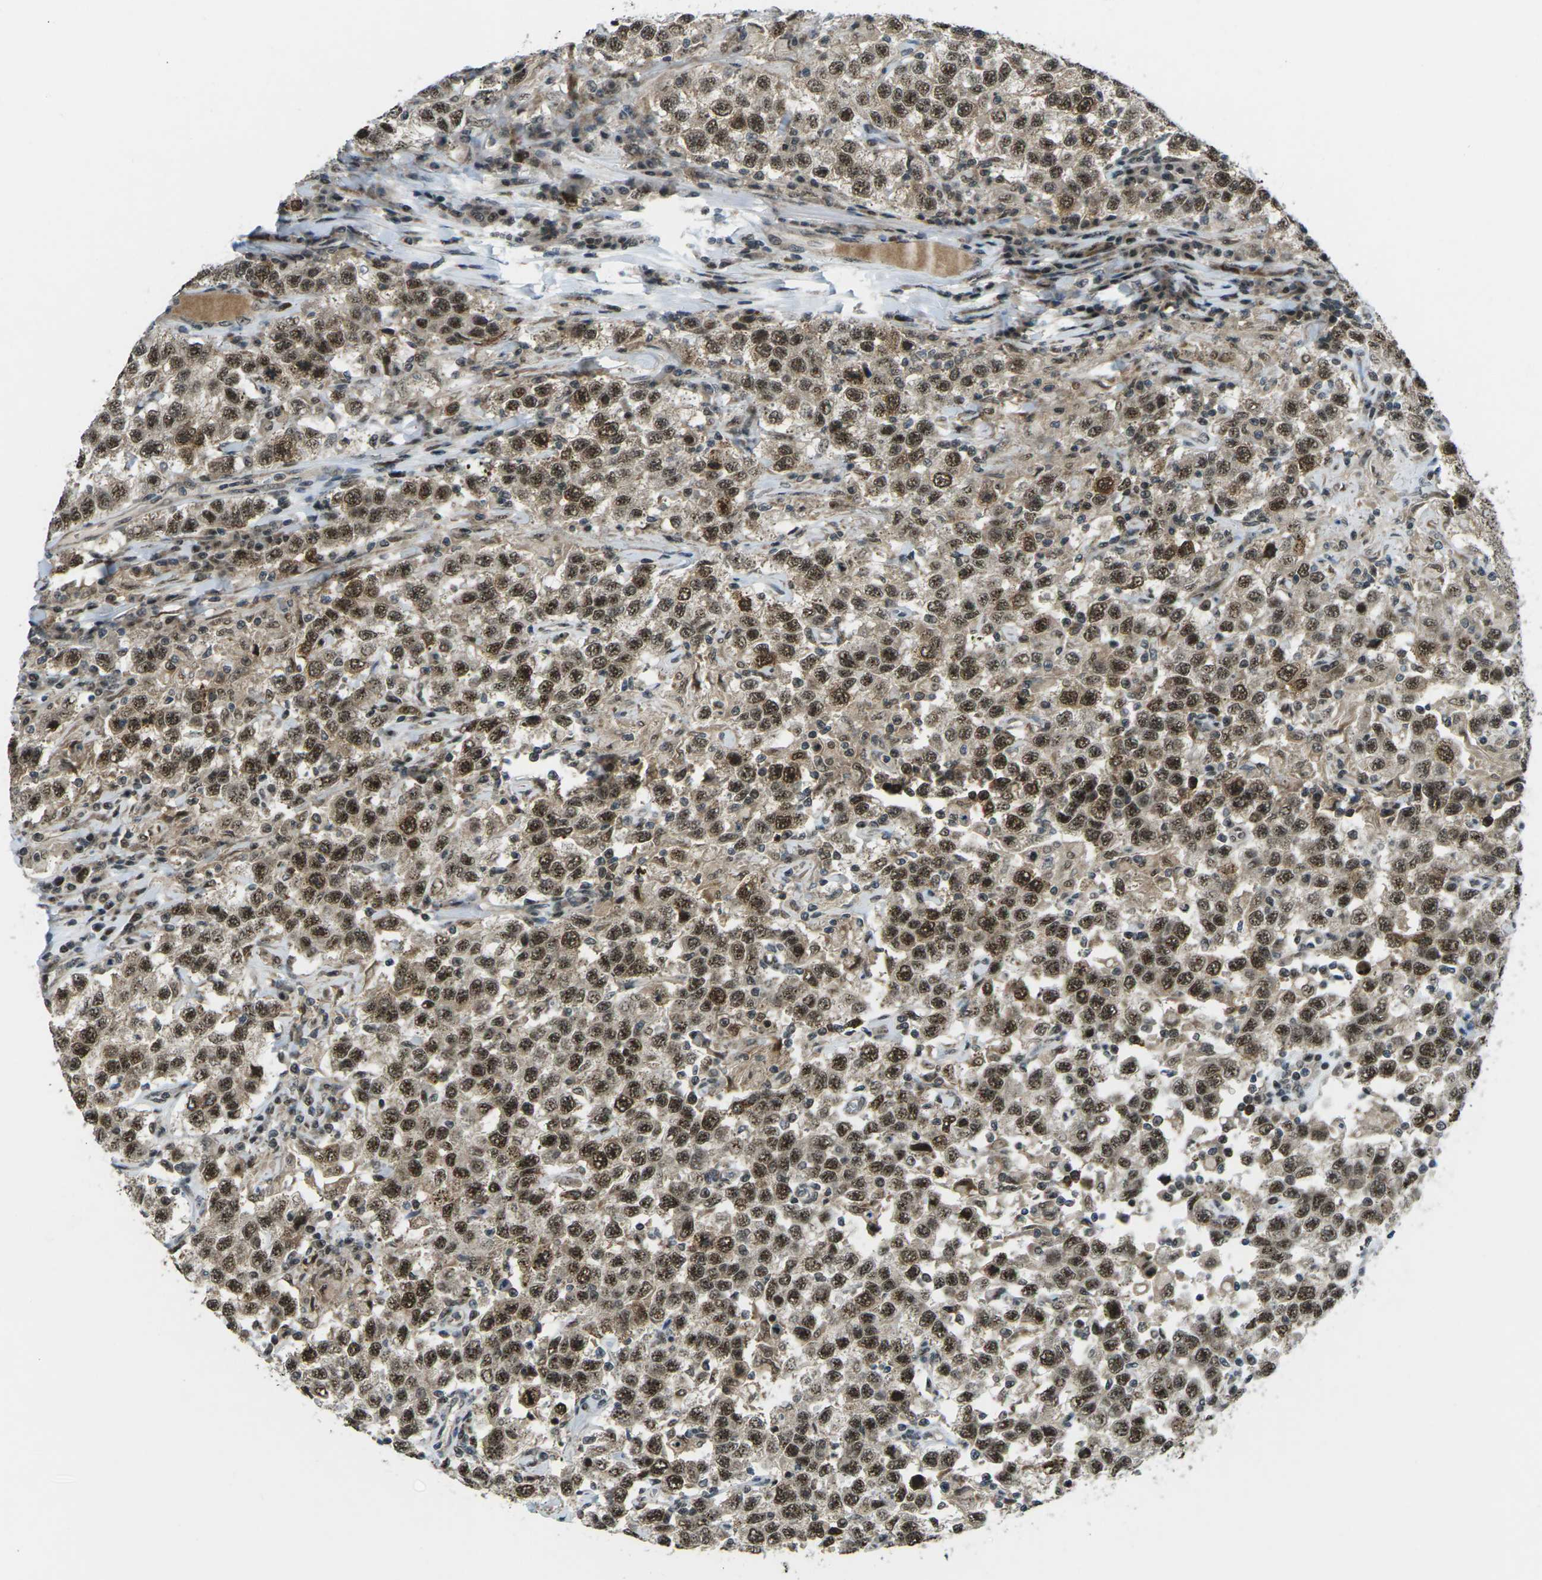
{"staining": {"intensity": "strong", "quantity": ">75%", "location": "cytoplasmic/membranous,nuclear"}, "tissue": "testis cancer", "cell_type": "Tumor cells", "image_type": "cancer", "snomed": [{"axis": "morphology", "description": "Seminoma, NOS"}, {"axis": "topography", "description": "Testis"}], "caption": "Human seminoma (testis) stained with a brown dye exhibits strong cytoplasmic/membranous and nuclear positive expression in about >75% of tumor cells.", "gene": "UBE2S", "patient": {"sex": "male", "age": 41}}